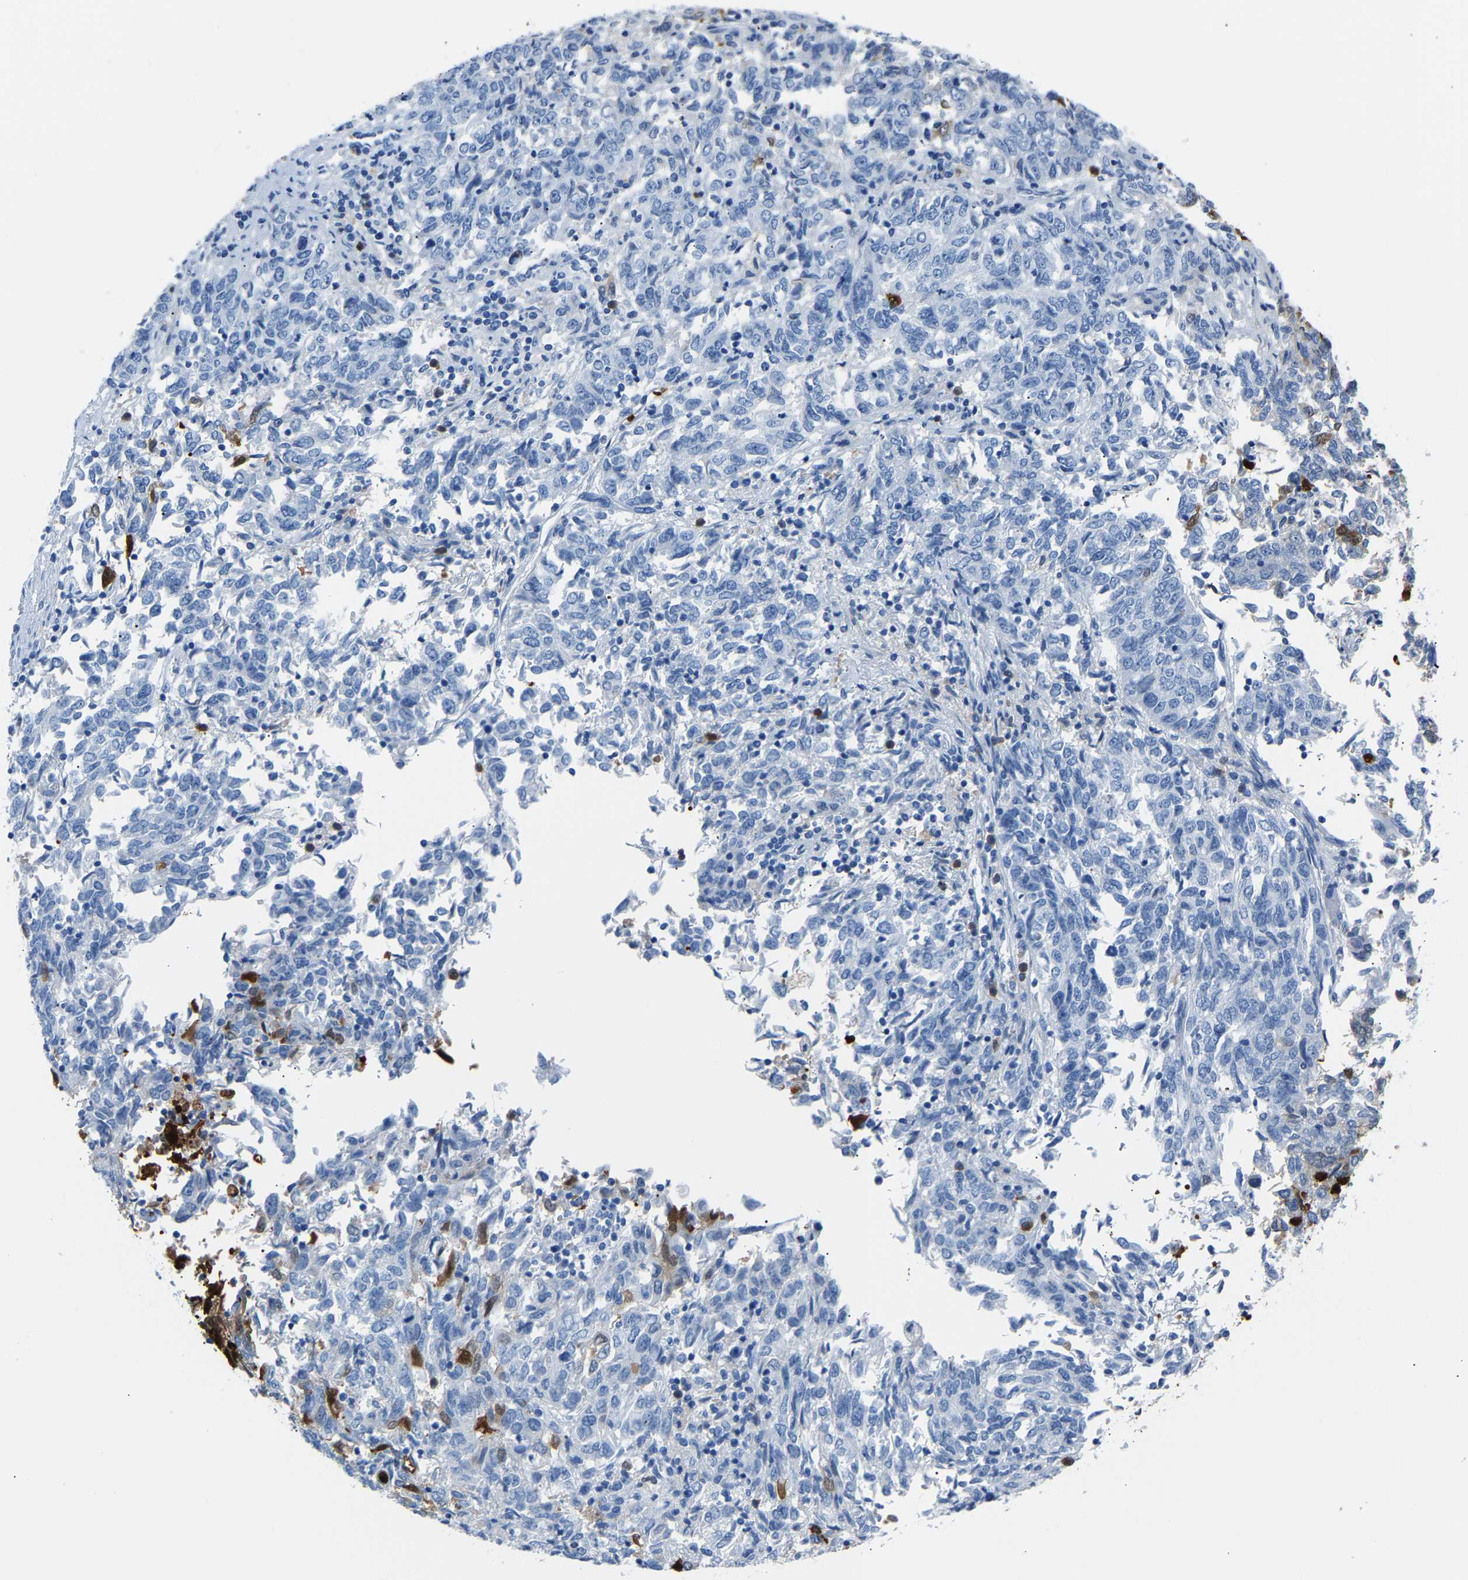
{"staining": {"intensity": "strong", "quantity": "<25%", "location": "cytoplasmic/membranous,nuclear"}, "tissue": "endometrial cancer", "cell_type": "Tumor cells", "image_type": "cancer", "snomed": [{"axis": "morphology", "description": "Adenocarcinoma, NOS"}, {"axis": "topography", "description": "Endometrium"}], "caption": "The photomicrograph displays a brown stain indicating the presence of a protein in the cytoplasmic/membranous and nuclear of tumor cells in endometrial cancer (adenocarcinoma). (IHC, brightfield microscopy, high magnification).", "gene": "S100P", "patient": {"sex": "female", "age": 80}}